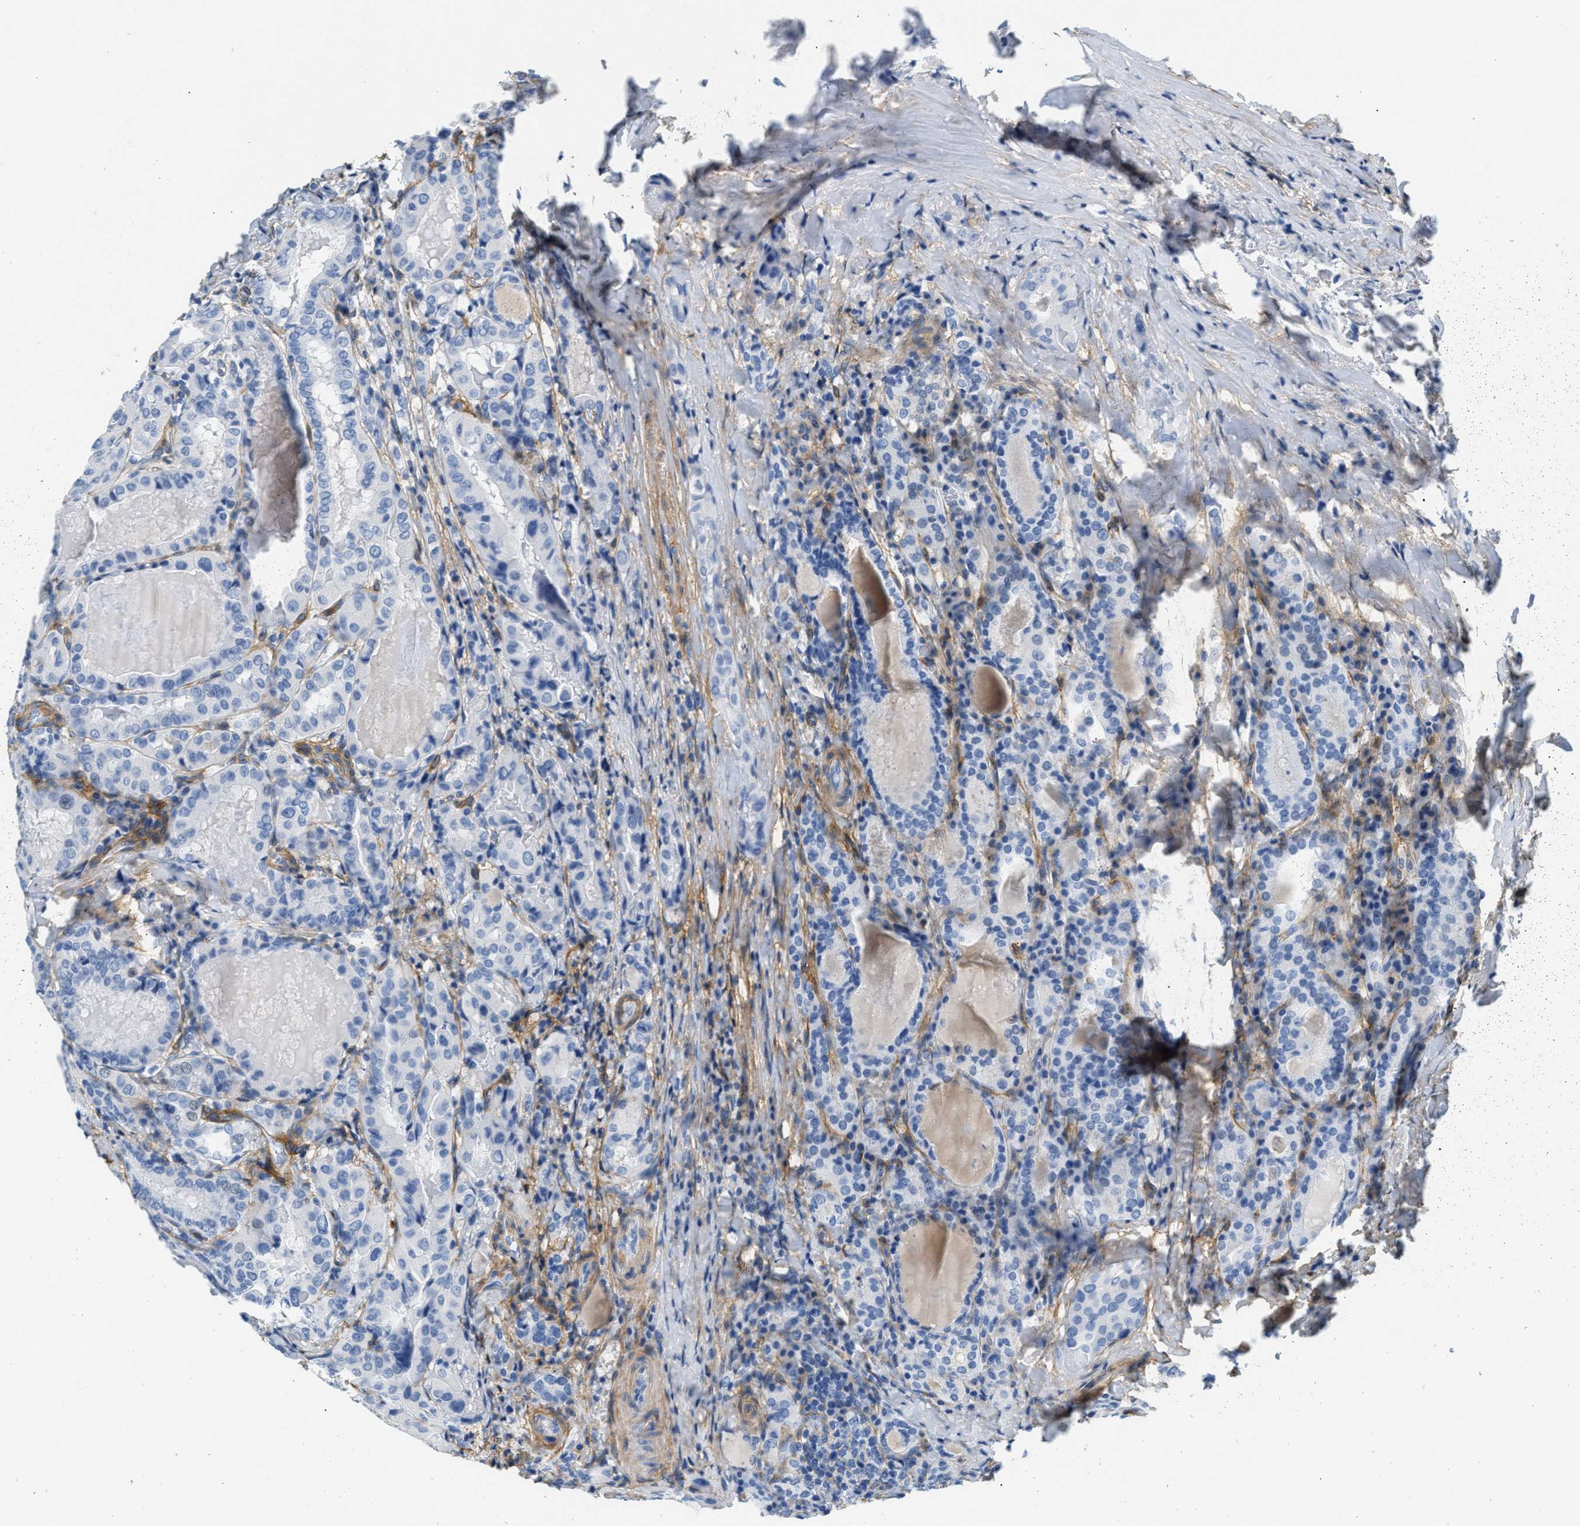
{"staining": {"intensity": "negative", "quantity": "none", "location": "none"}, "tissue": "thyroid cancer", "cell_type": "Tumor cells", "image_type": "cancer", "snomed": [{"axis": "morphology", "description": "Papillary adenocarcinoma, NOS"}, {"axis": "topography", "description": "Thyroid gland"}], "caption": "High magnification brightfield microscopy of thyroid papillary adenocarcinoma stained with DAB (3,3'-diaminobenzidine) (brown) and counterstained with hematoxylin (blue): tumor cells show no significant staining. Brightfield microscopy of IHC stained with DAB (3,3'-diaminobenzidine) (brown) and hematoxylin (blue), captured at high magnification.", "gene": "PDGFRB", "patient": {"sex": "female", "age": 42}}